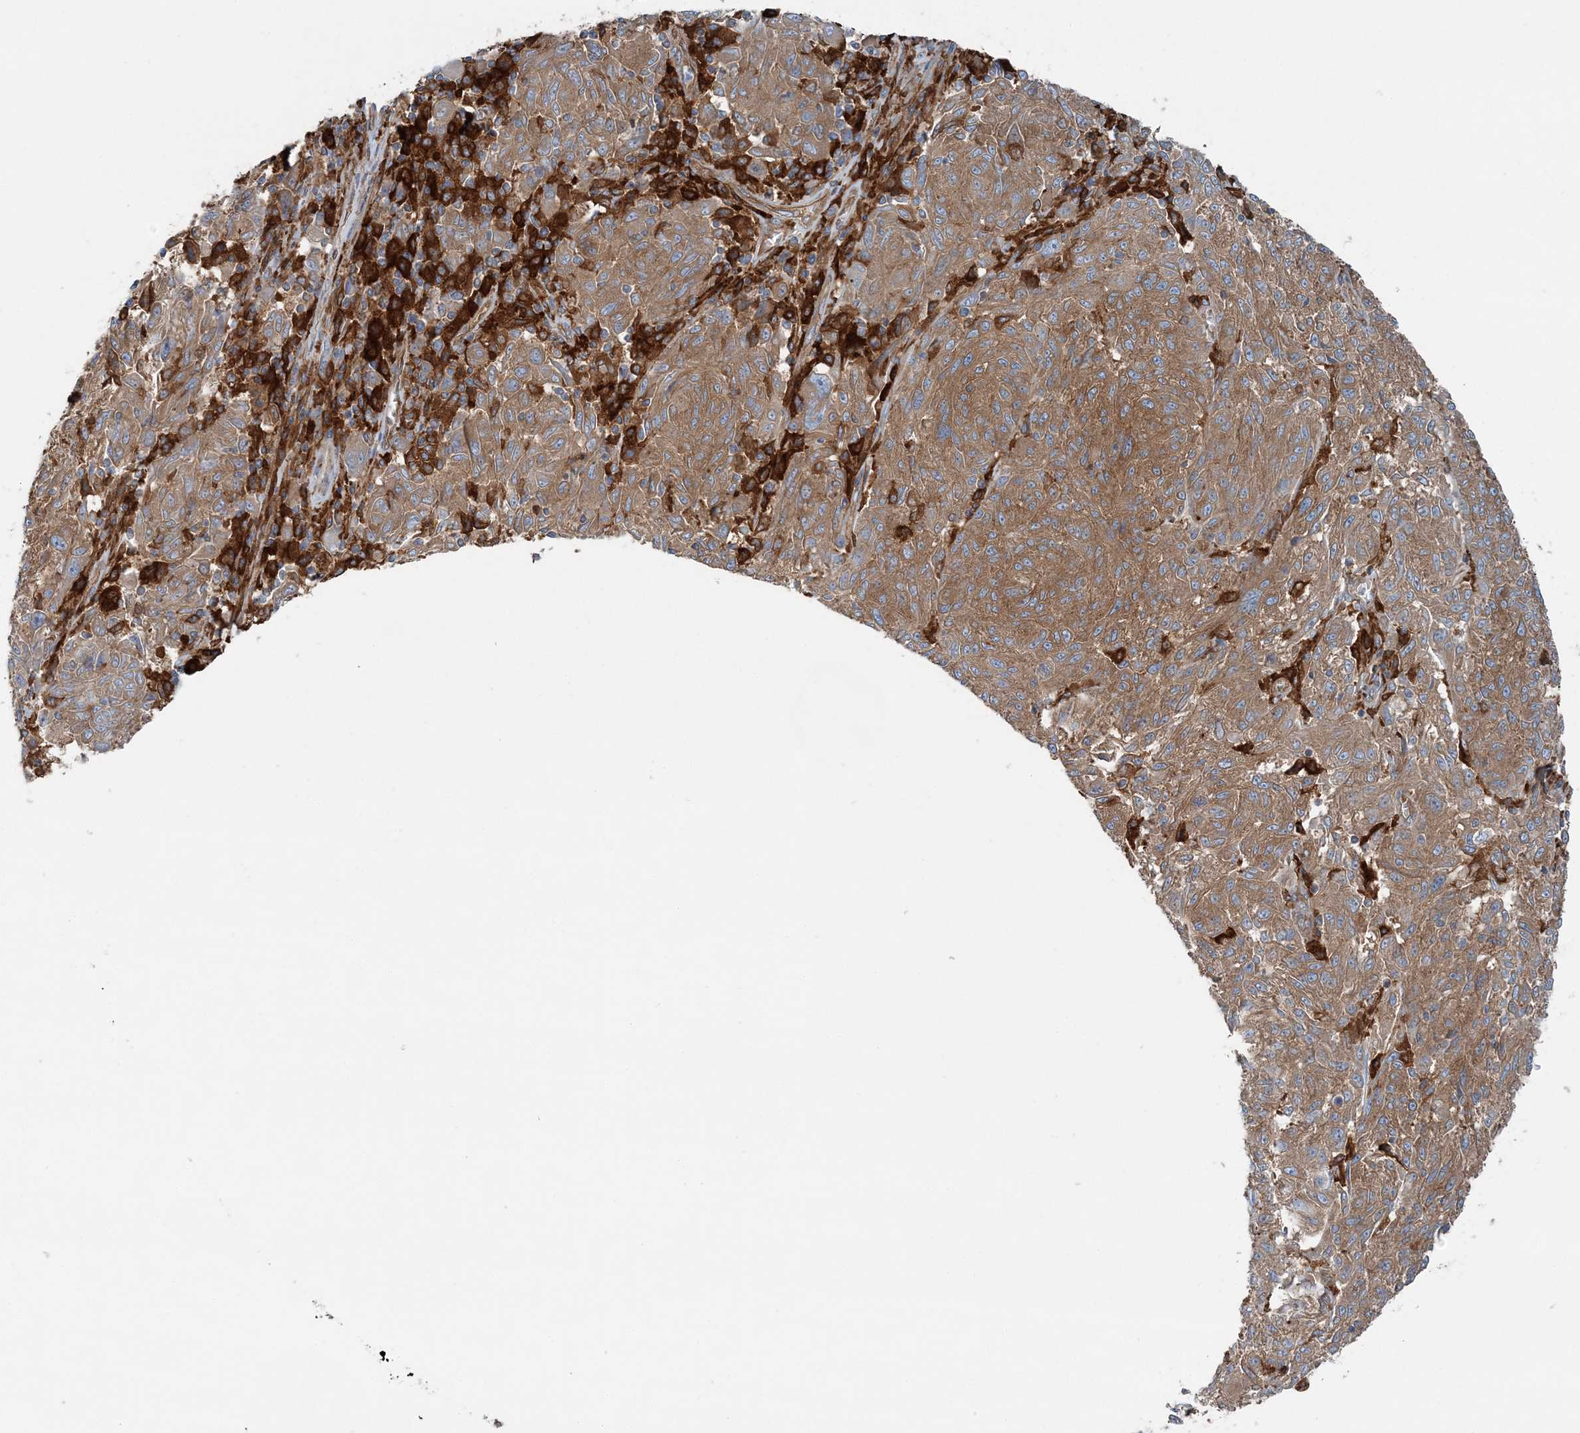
{"staining": {"intensity": "moderate", "quantity": ">75%", "location": "cytoplasmic/membranous"}, "tissue": "melanoma", "cell_type": "Tumor cells", "image_type": "cancer", "snomed": [{"axis": "morphology", "description": "Malignant melanoma, NOS"}, {"axis": "topography", "description": "Skin"}], "caption": "This is an image of immunohistochemistry staining of malignant melanoma, which shows moderate staining in the cytoplasmic/membranous of tumor cells.", "gene": "SNX2", "patient": {"sex": "male", "age": 53}}